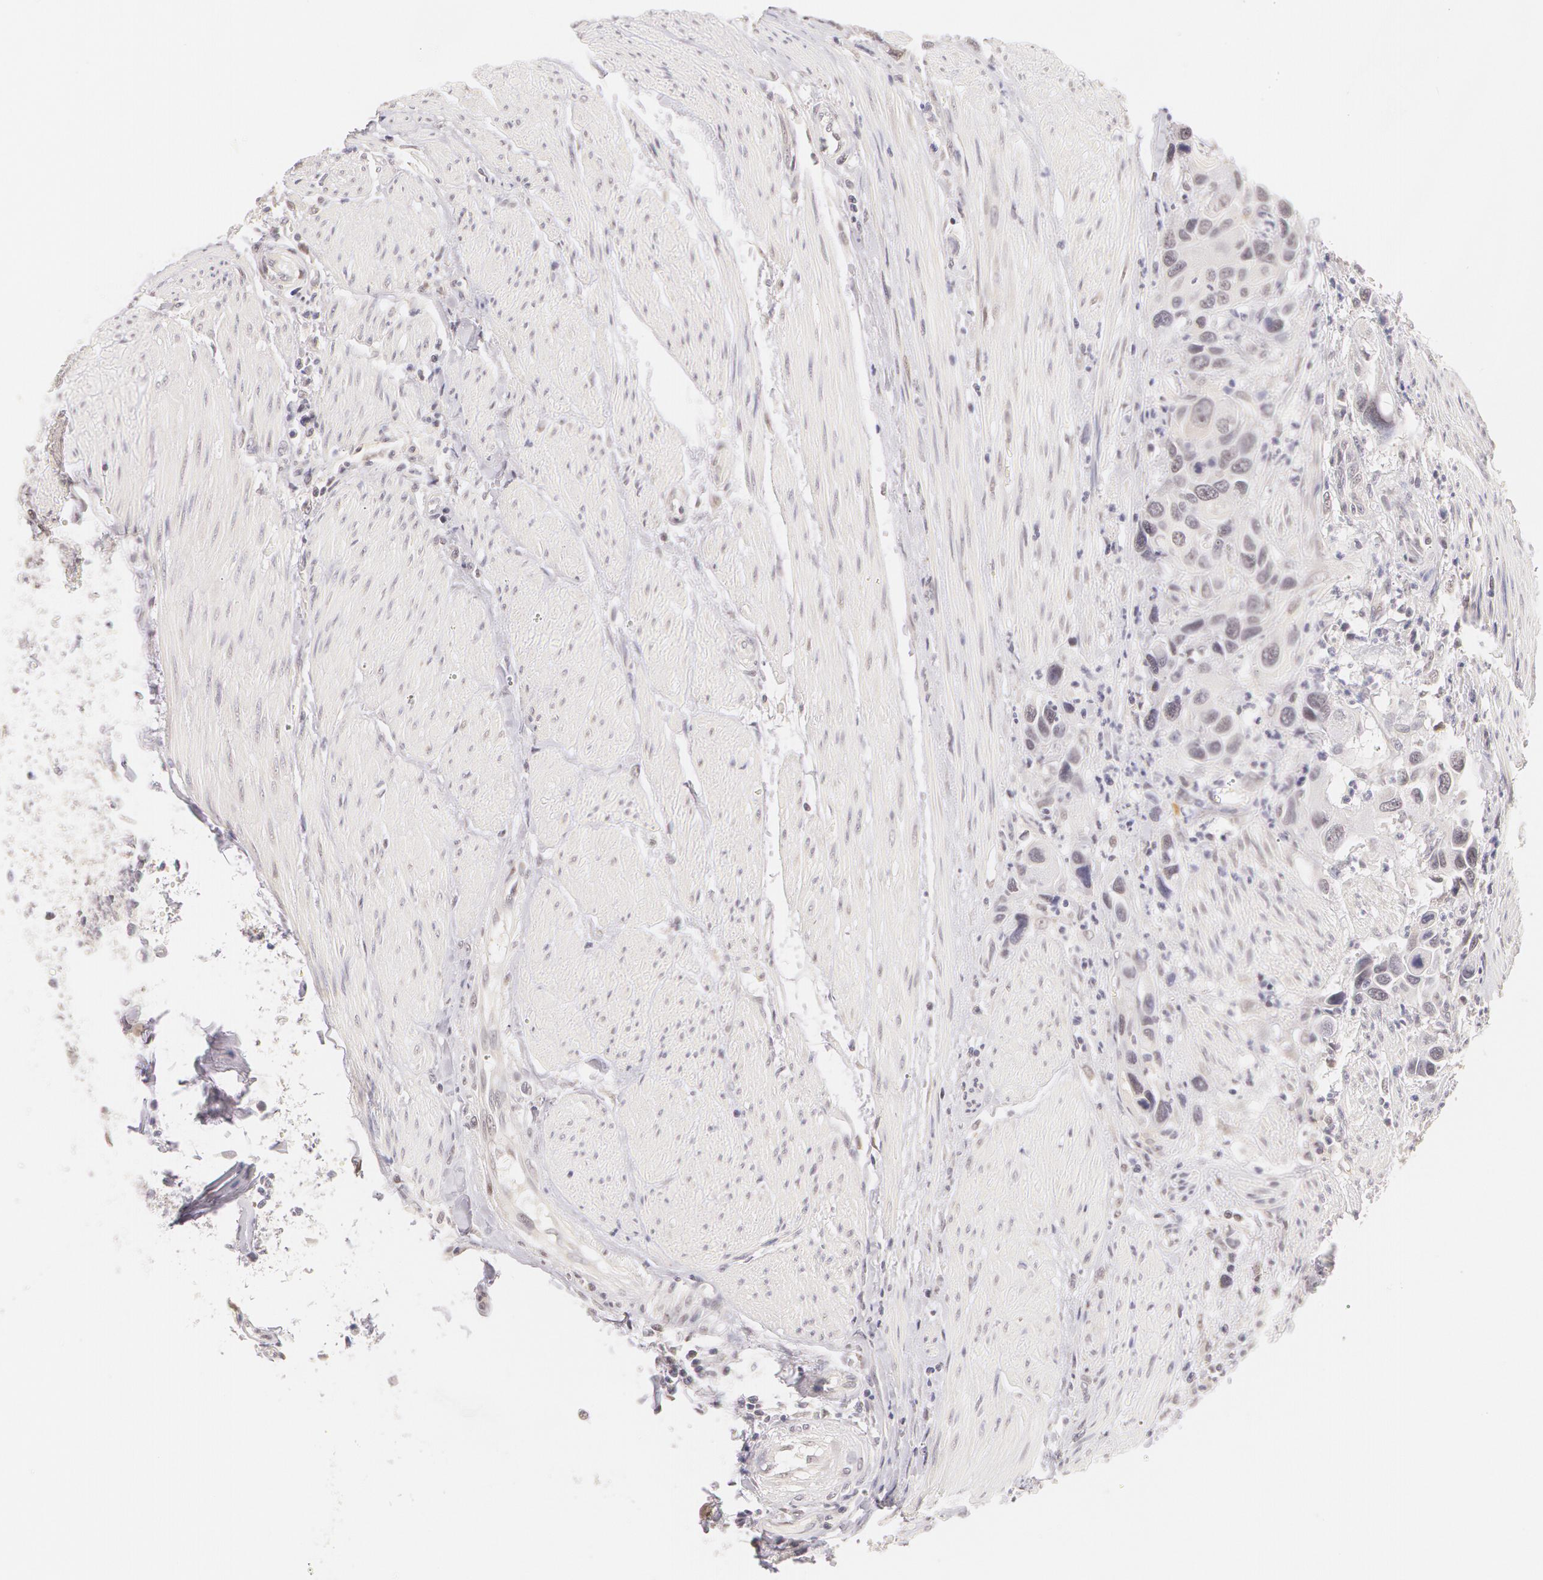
{"staining": {"intensity": "negative", "quantity": "none", "location": "none"}, "tissue": "urothelial cancer", "cell_type": "Tumor cells", "image_type": "cancer", "snomed": [{"axis": "morphology", "description": "Urothelial carcinoma, High grade"}, {"axis": "topography", "description": "Urinary bladder"}], "caption": "Immunohistochemistry histopathology image of neoplastic tissue: urothelial cancer stained with DAB demonstrates no significant protein expression in tumor cells. The staining was performed using DAB to visualize the protein expression in brown, while the nuclei were stained in blue with hematoxylin (Magnification: 20x).", "gene": "ZNF597", "patient": {"sex": "male", "age": 66}}